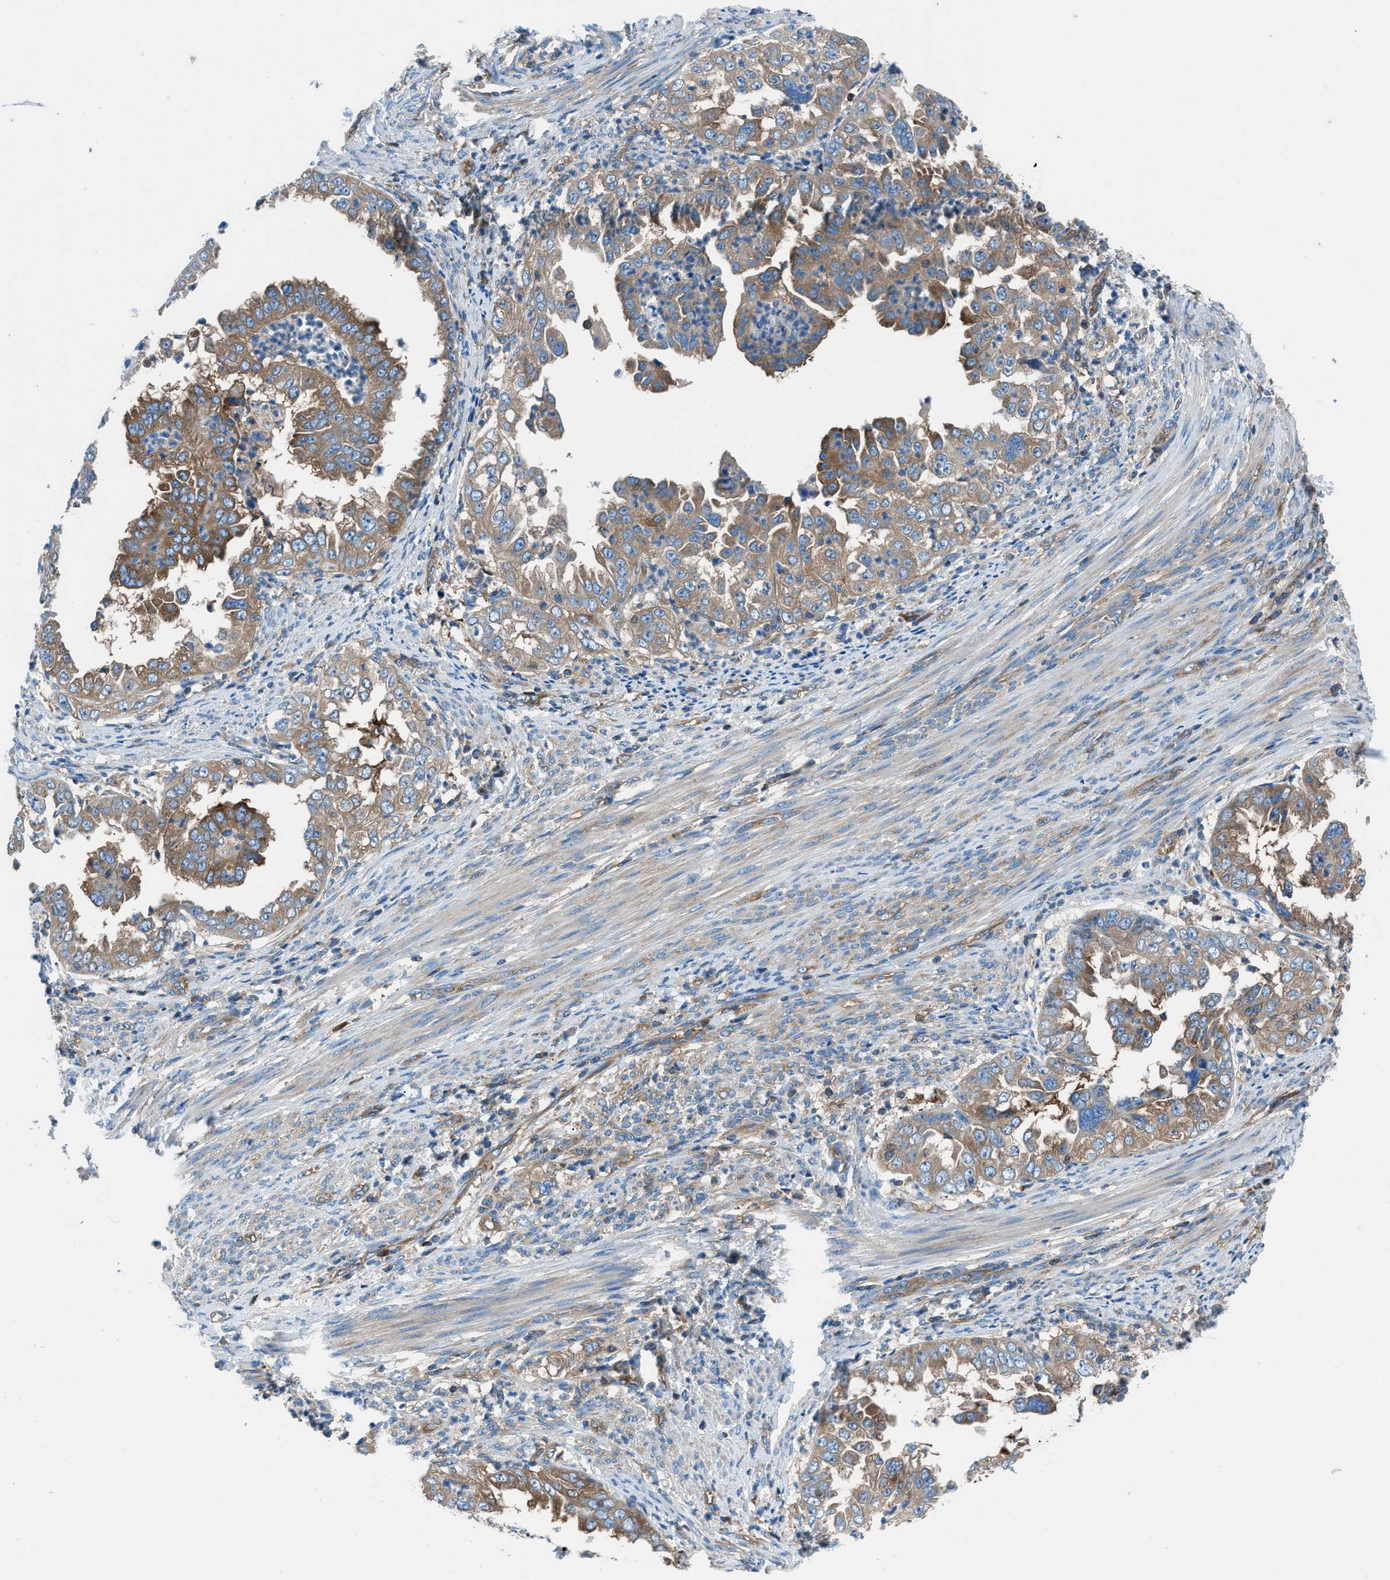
{"staining": {"intensity": "moderate", "quantity": ">75%", "location": "cytoplasmic/membranous"}, "tissue": "endometrial cancer", "cell_type": "Tumor cells", "image_type": "cancer", "snomed": [{"axis": "morphology", "description": "Adenocarcinoma, NOS"}, {"axis": "topography", "description": "Endometrium"}], "caption": "Protein staining reveals moderate cytoplasmic/membranous positivity in about >75% of tumor cells in endometrial adenocarcinoma.", "gene": "SARS1", "patient": {"sex": "female", "age": 85}}